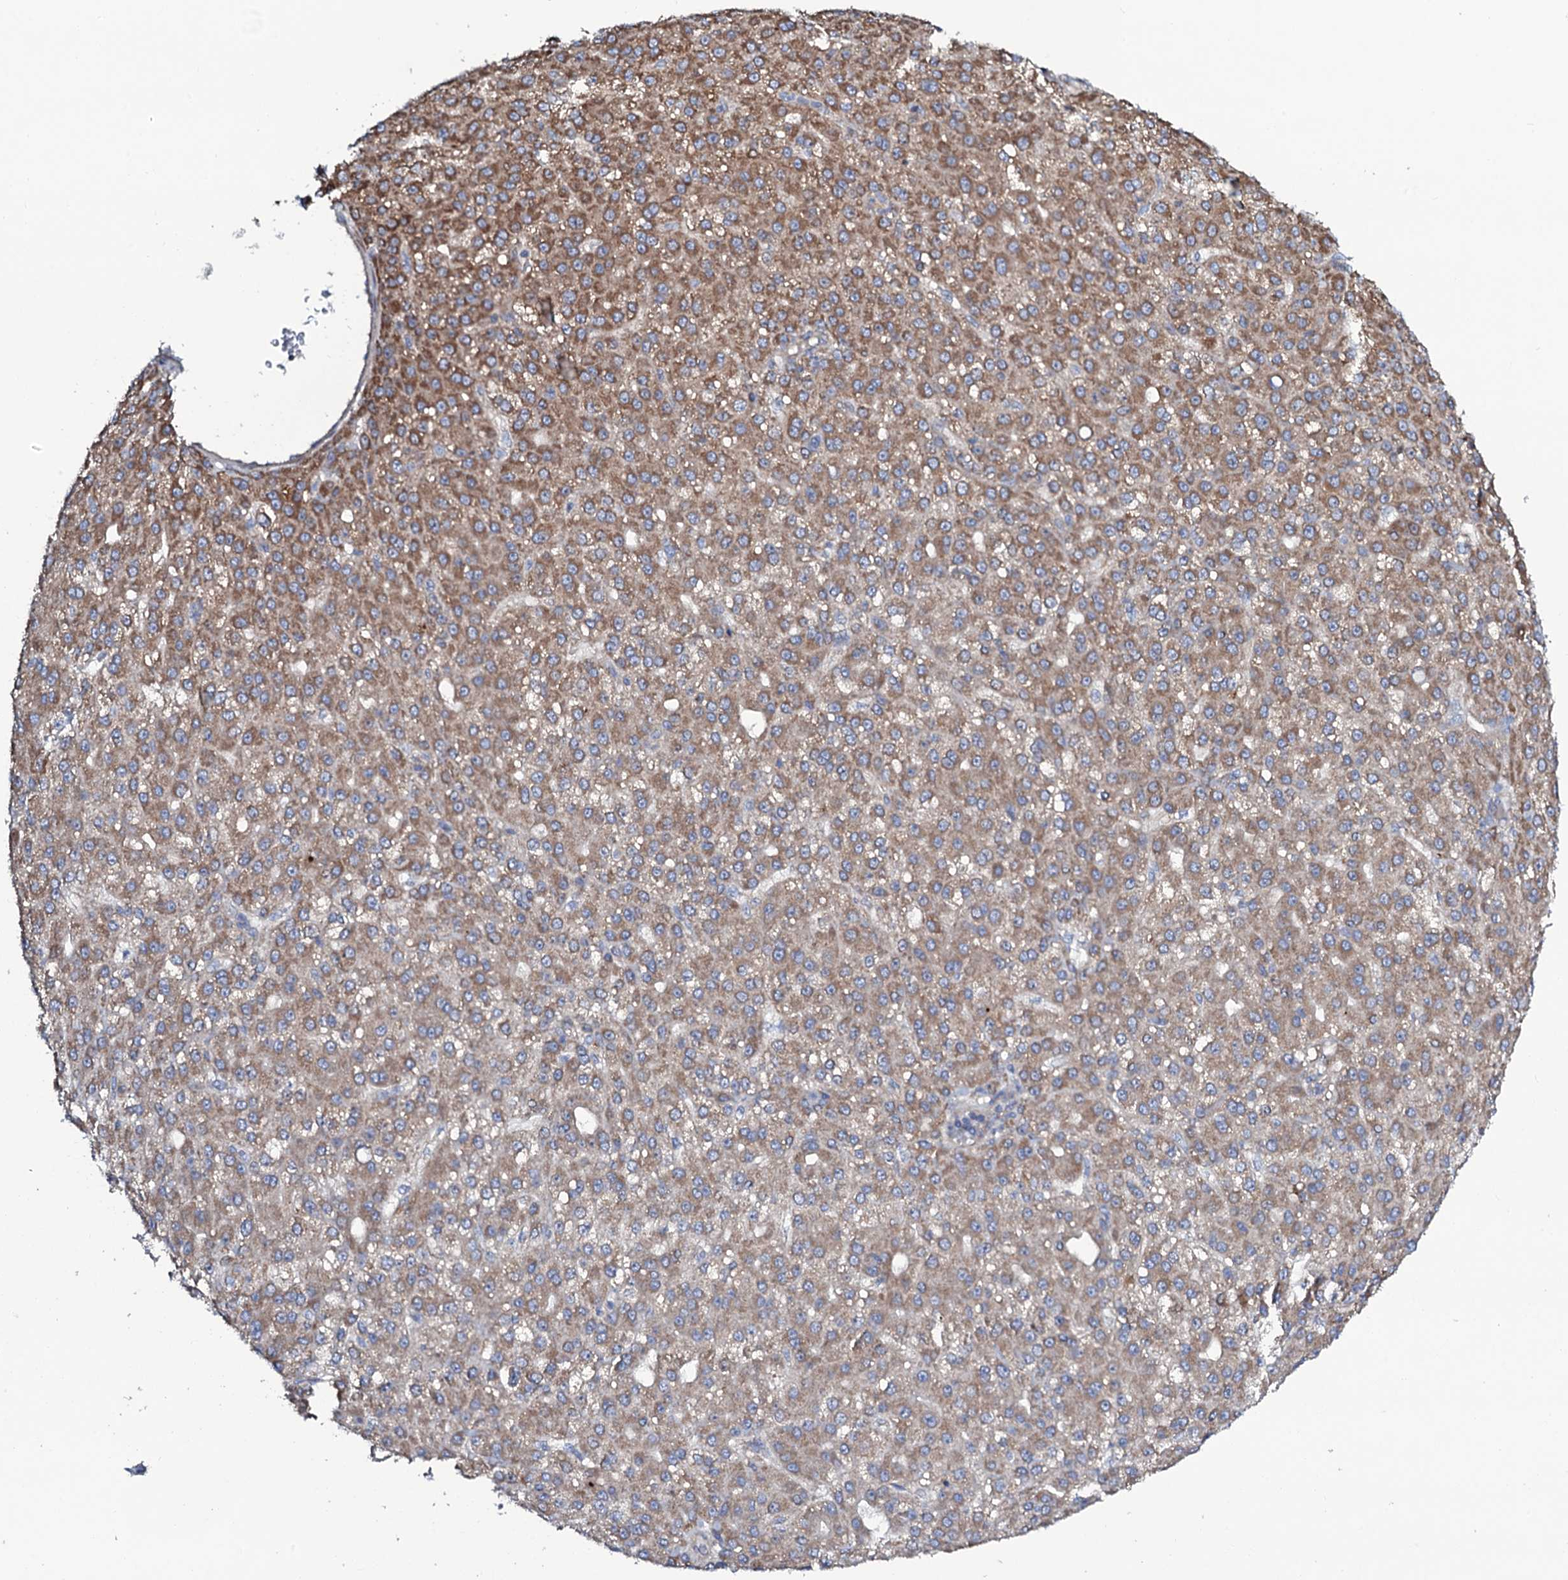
{"staining": {"intensity": "moderate", "quantity": "25%-75%", "location": "cytoplasmic/membranous"}, "tissue": "liver cancer", "cell_type": "Tumor cells", "image_type": "cancer", "snomed": [{"axis": "morphology", "description": "Carcinoma, Hepatocellular, NOS"}, {"axis": "topography", "description": "Liver"}], "caption": "A brown stain labels moderate cytoplasmic/membranous expression of a protein in human liver cancer (hepatocellular carcinoma) tumor cells.", "gene": "STARD13", "patient": {"sex": "male", "age": 67}}